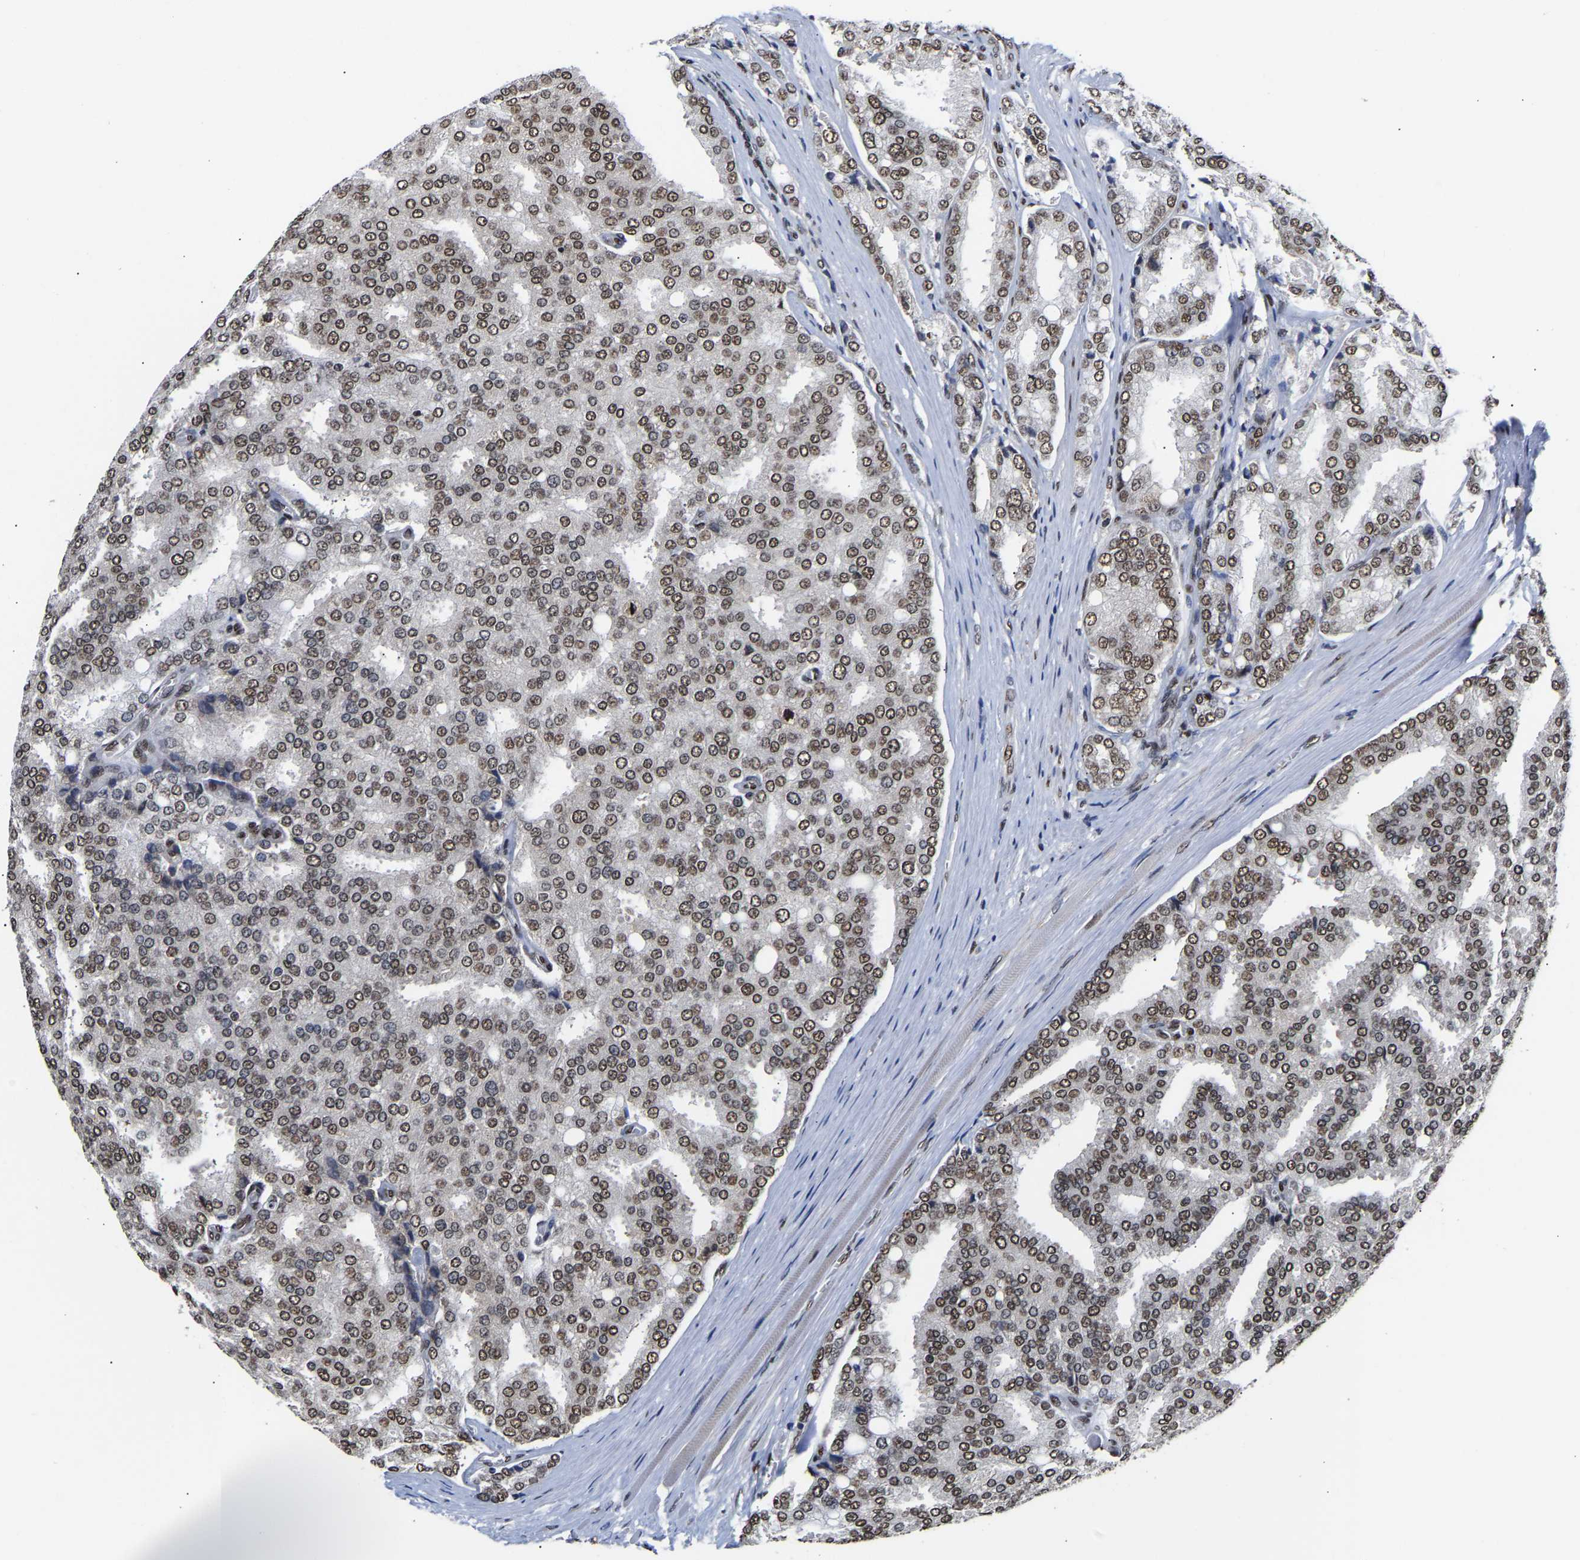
{"staining": {"intensity": "moderate", "quantity": ">75%", "location": "nuclear"}, "tissue": "prostate cancer", "cell_type": "Tumor cells", "image_type": "cancer", "snomed": [{"axis": "morphology", "description": "Adenocarcinoma, High grade"}, {"axis": "topography", "description": "Prostate"}], "caption": "Immunohistochemistry (DAB) staining of prostate adenocarcinoma (high-grade) reveals moderate nuclear protein staining in approximately >75% of tumor cells.", "gene": "PSIP1", "patient": {"sex": "male", "age": 50}}